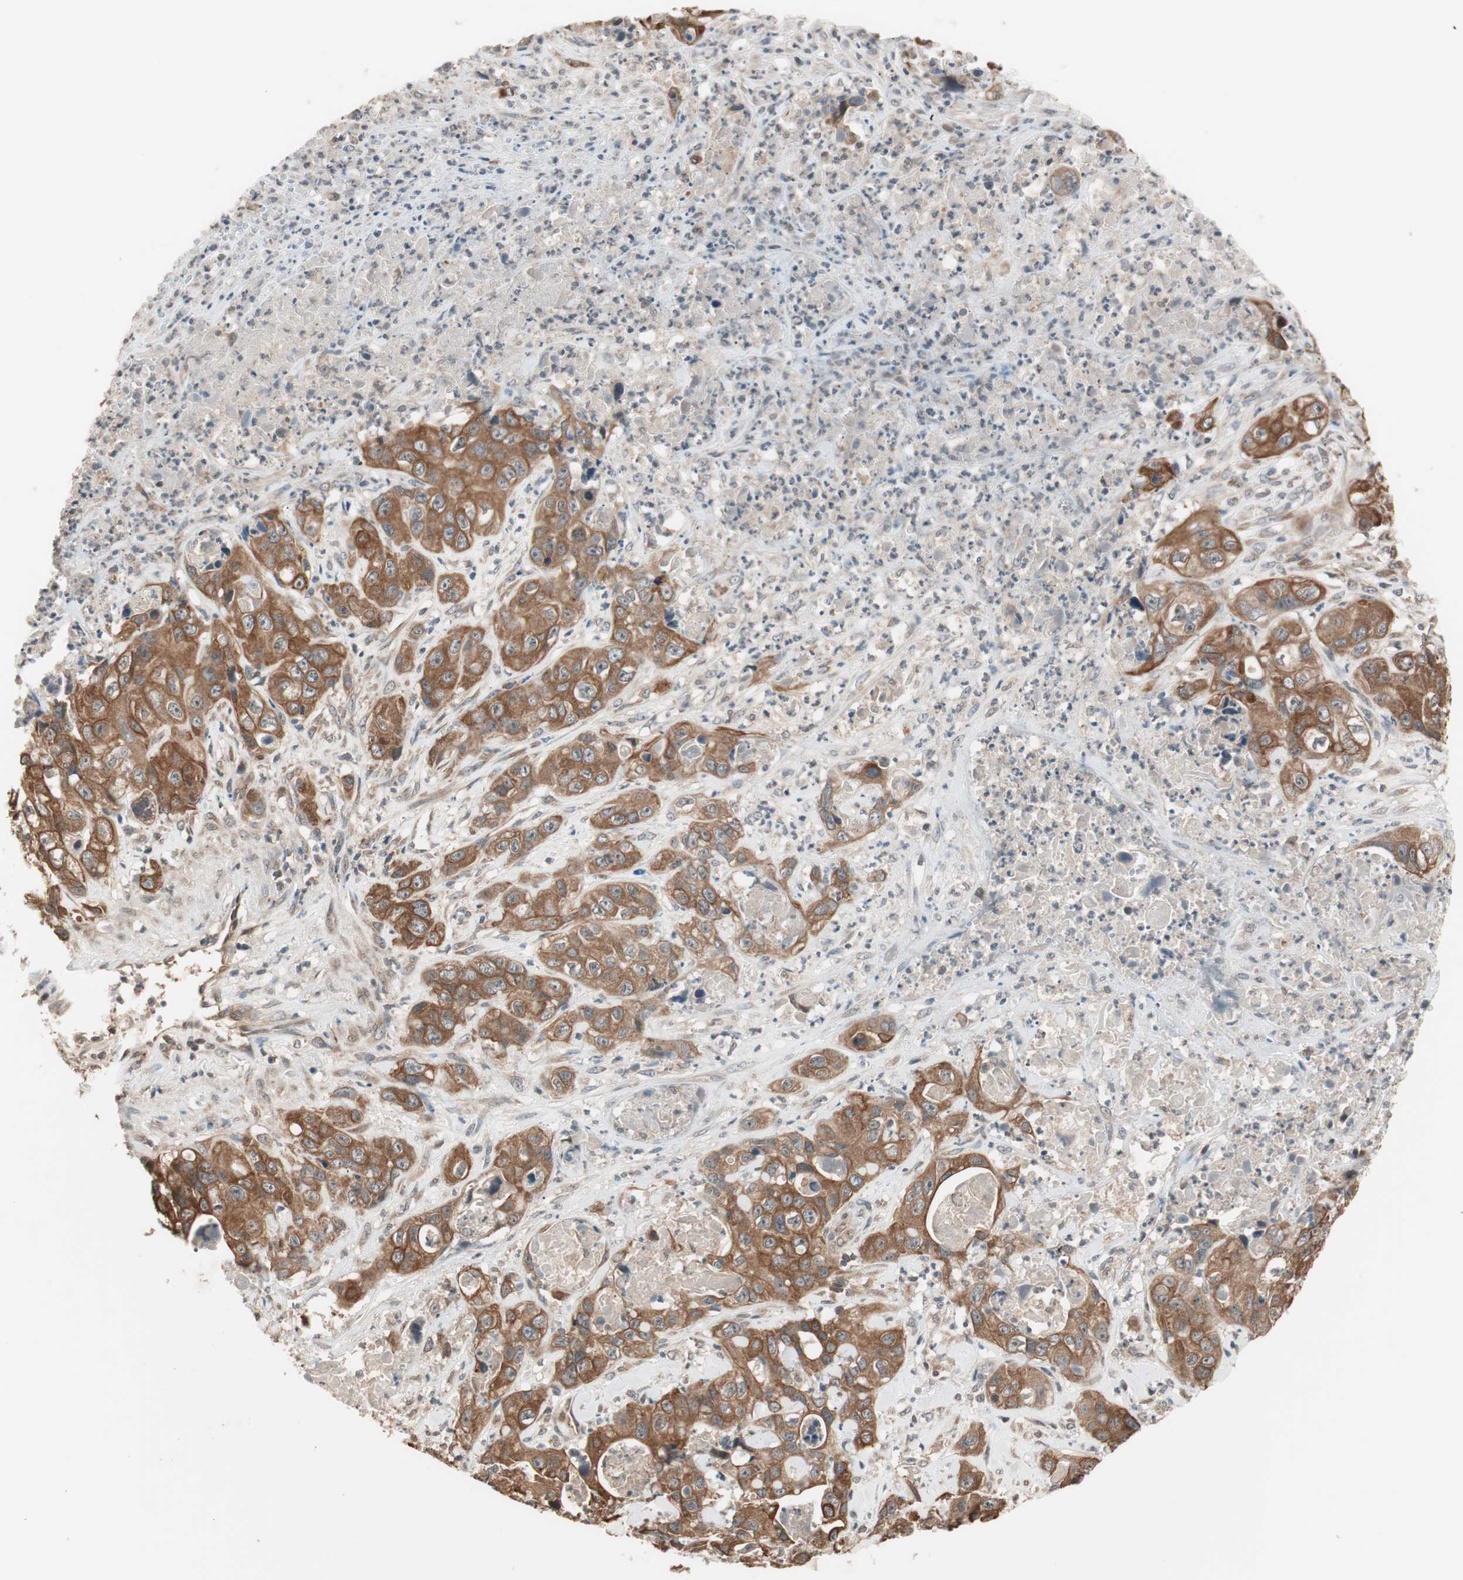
{"staining": {"intensity": "moderate", "quantity": ">75%", "location": "cytoplasmic/membranous"}, "tissue": "liver cancer", "cell_type": "Tumor cells", "image_type": "cancer", "snomed": [{"axis": "morphology", "description": "Cholangiocarcinoma"}, {"axis": "topography", "description": "Liver"}], "caption": "Protein expression analysis of liver cholangiocarcinoma reveals moderate cytoplasmic/membranous expression in approximately >75% of tumor cells. Nuclei are stained in blue.", "gene": "FBXO5", "patient": {"sex": "female", "age": 61}}